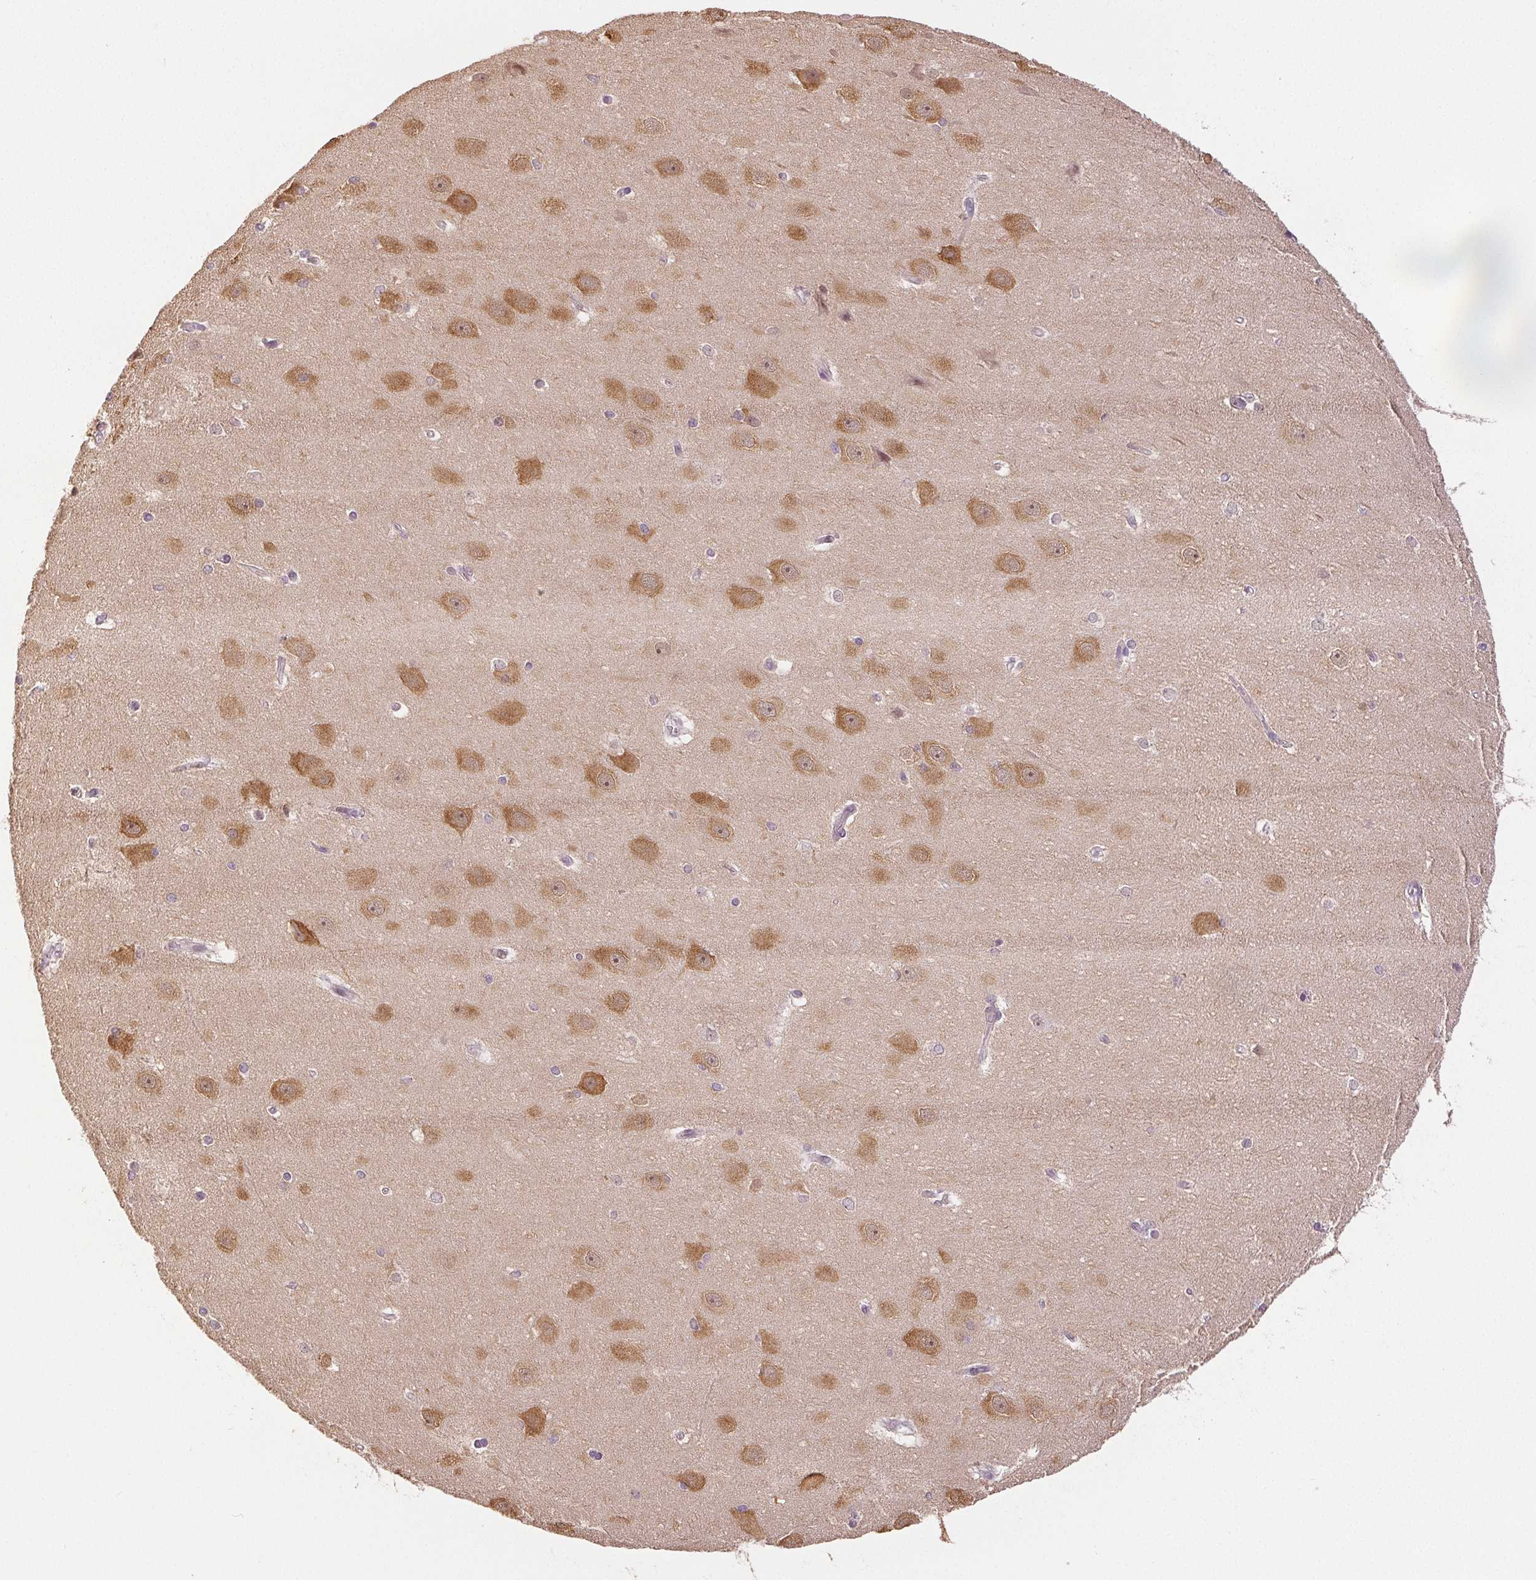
{"staining": {"intensity": "negative", "quantity": "none", "location": "none"}, "tissue": "hippocampus", "cell_type": "Glial cells", "image_type": "normal", "snomed": [{"axis": "morphology", "description": "Normal tissue, NOS"}, {"axis": "topography", "description": "Cerebral cortex"}, {"axis": "topography", "description": "Hippocampus"}], "caption": "Immunohistochemistry (IHC) photomicrograph of normal hippocampus stained for a protein (brown), which displays no expression in glial cells. (Stains: DAB (3,3'-diaminobenzidine) immunohistochemistry (IHC) with hematoxylin counter stain, Microscopy: brightfield microscopy at high magnification).", "gene": "PLCB1", "patient": {"sex": "female", "age": 19}}